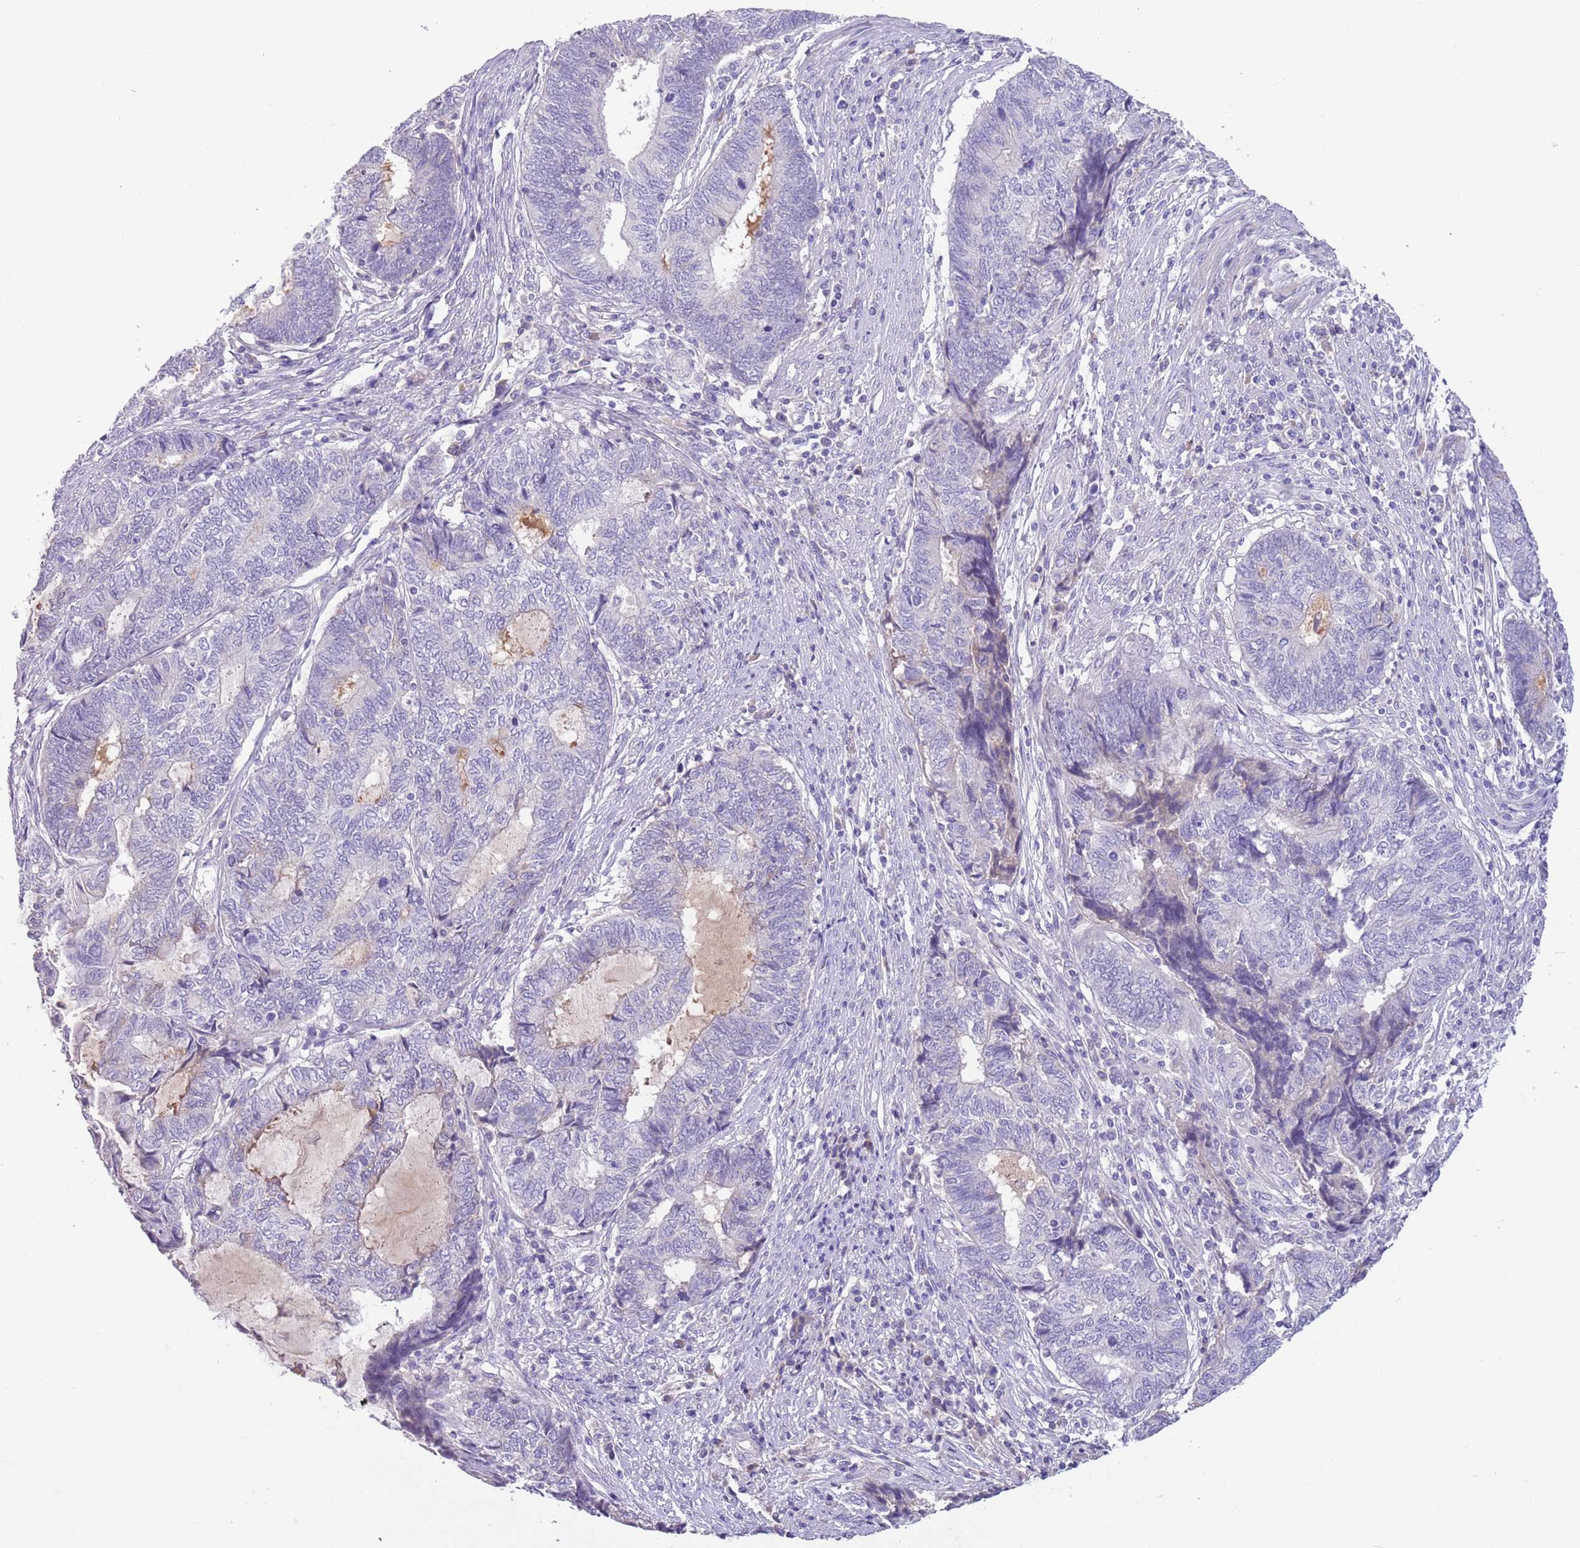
{"staining": {"intensity": "negative", "quantity": "none", "location": "none"}, "tissue": "endometrial cancer", "cell_type": "Tumor cells", "image_type": "cancer", "snomed": [{"axis": "morphology", "description": "Adenocarcinoma, NOS"}, {"axis": "topography", "description": "Uterus"}, {"axis": "topography", "description": "Endometrium"}], "caption": "Tumor cells show no significant staining in endometrial cancer (adenocarcinoma).", "gene": "IGFL4", "patient": {"sex": "female", "age": 70}}